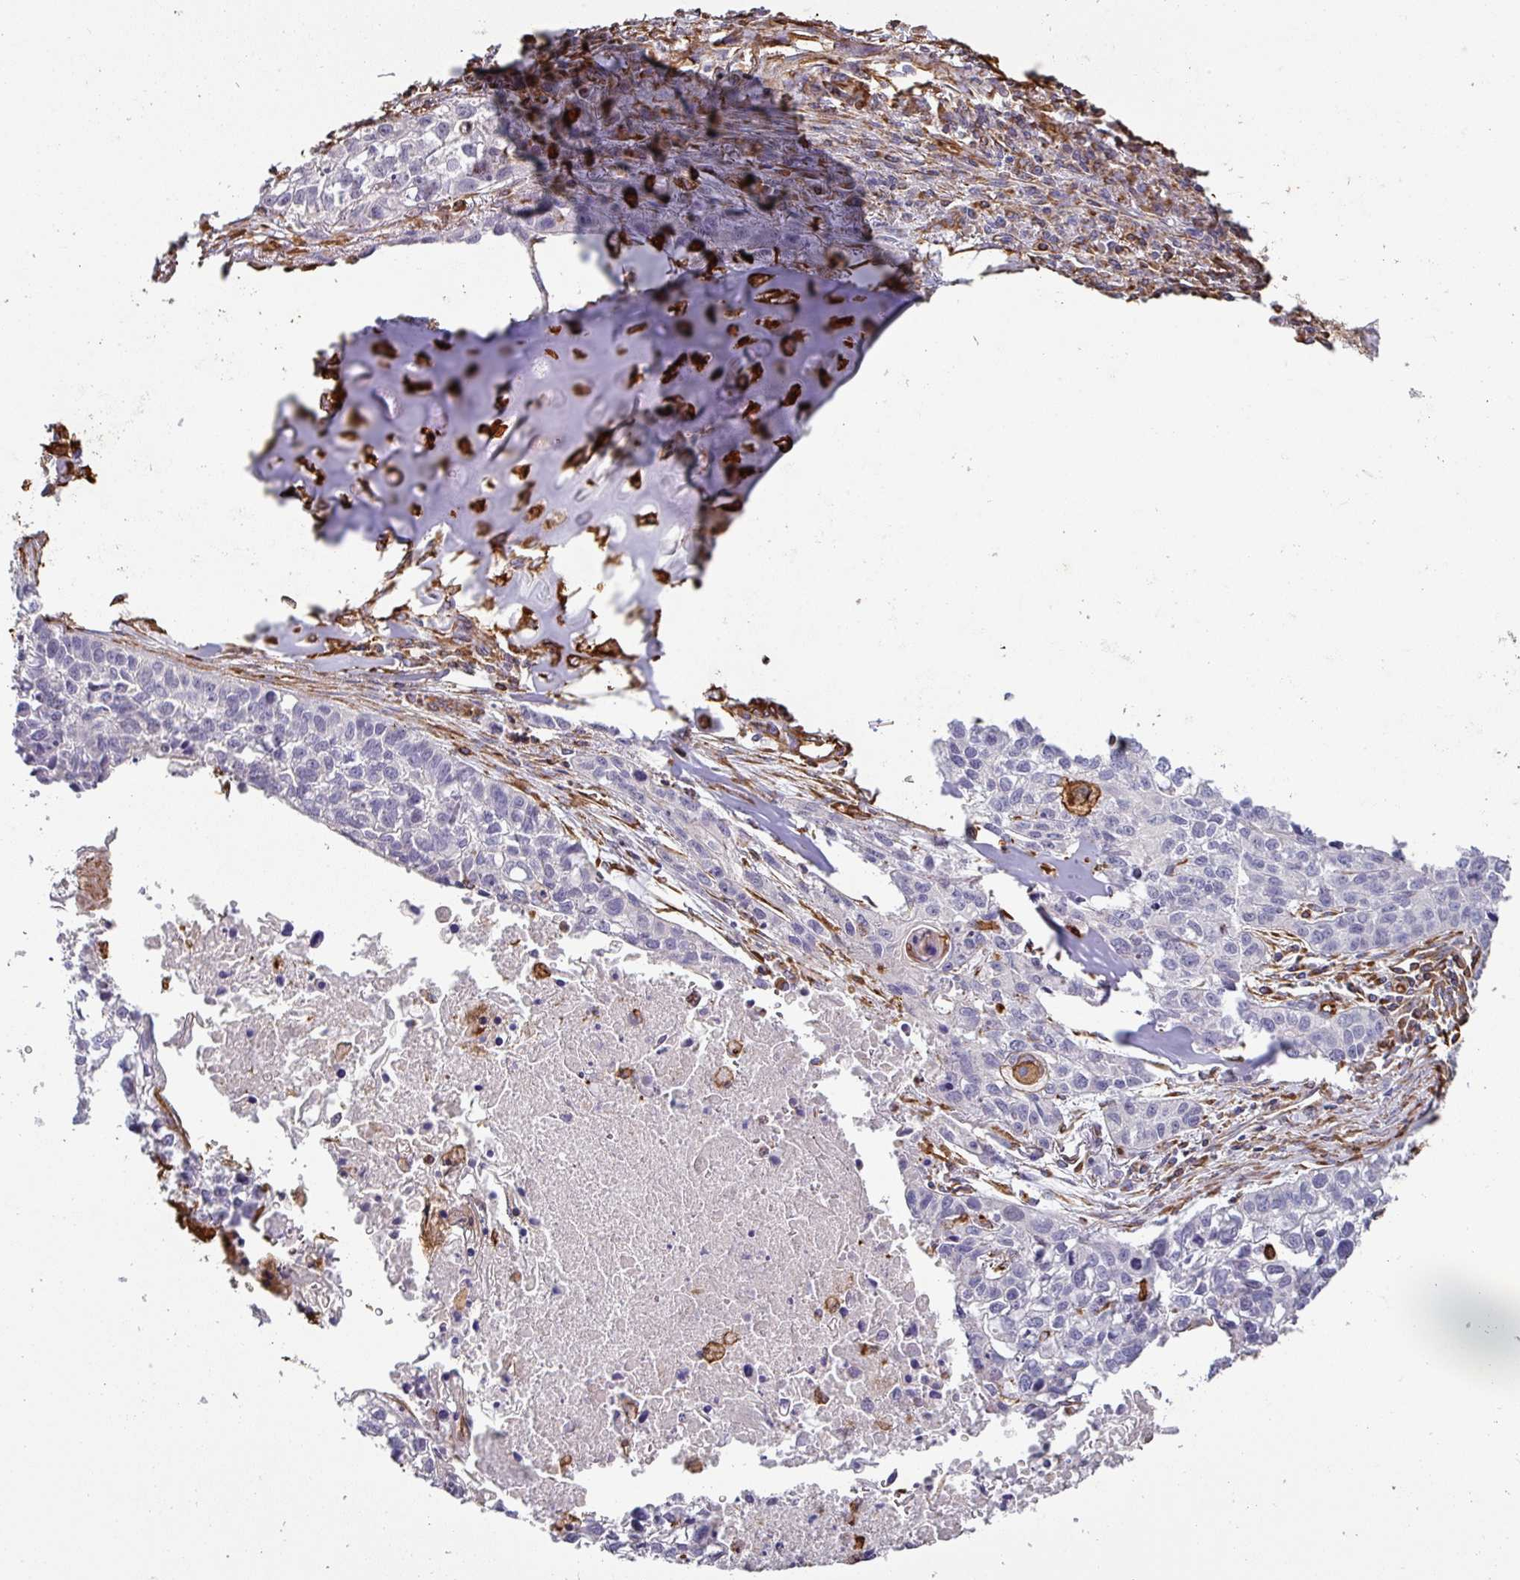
{"staining": {"intensity": "negative", "quantity": "none", "location": "none"}, "tissue": "lung cancer", "cell_type": "Tumor cells", "image_type": "cancer", "snomed": [{"axis": "morphology", "description": "Squamous cell carcinoma, NOS"}, {"axis": "topography", "description": "Lung"}], "caption": "Lung squamous cell carcinoma stained for a protein using immunohistochemistry exhibits no expression tumor cells.", "gene": "ZNF280C", "patient": {"sex": "male", "age": 74}}